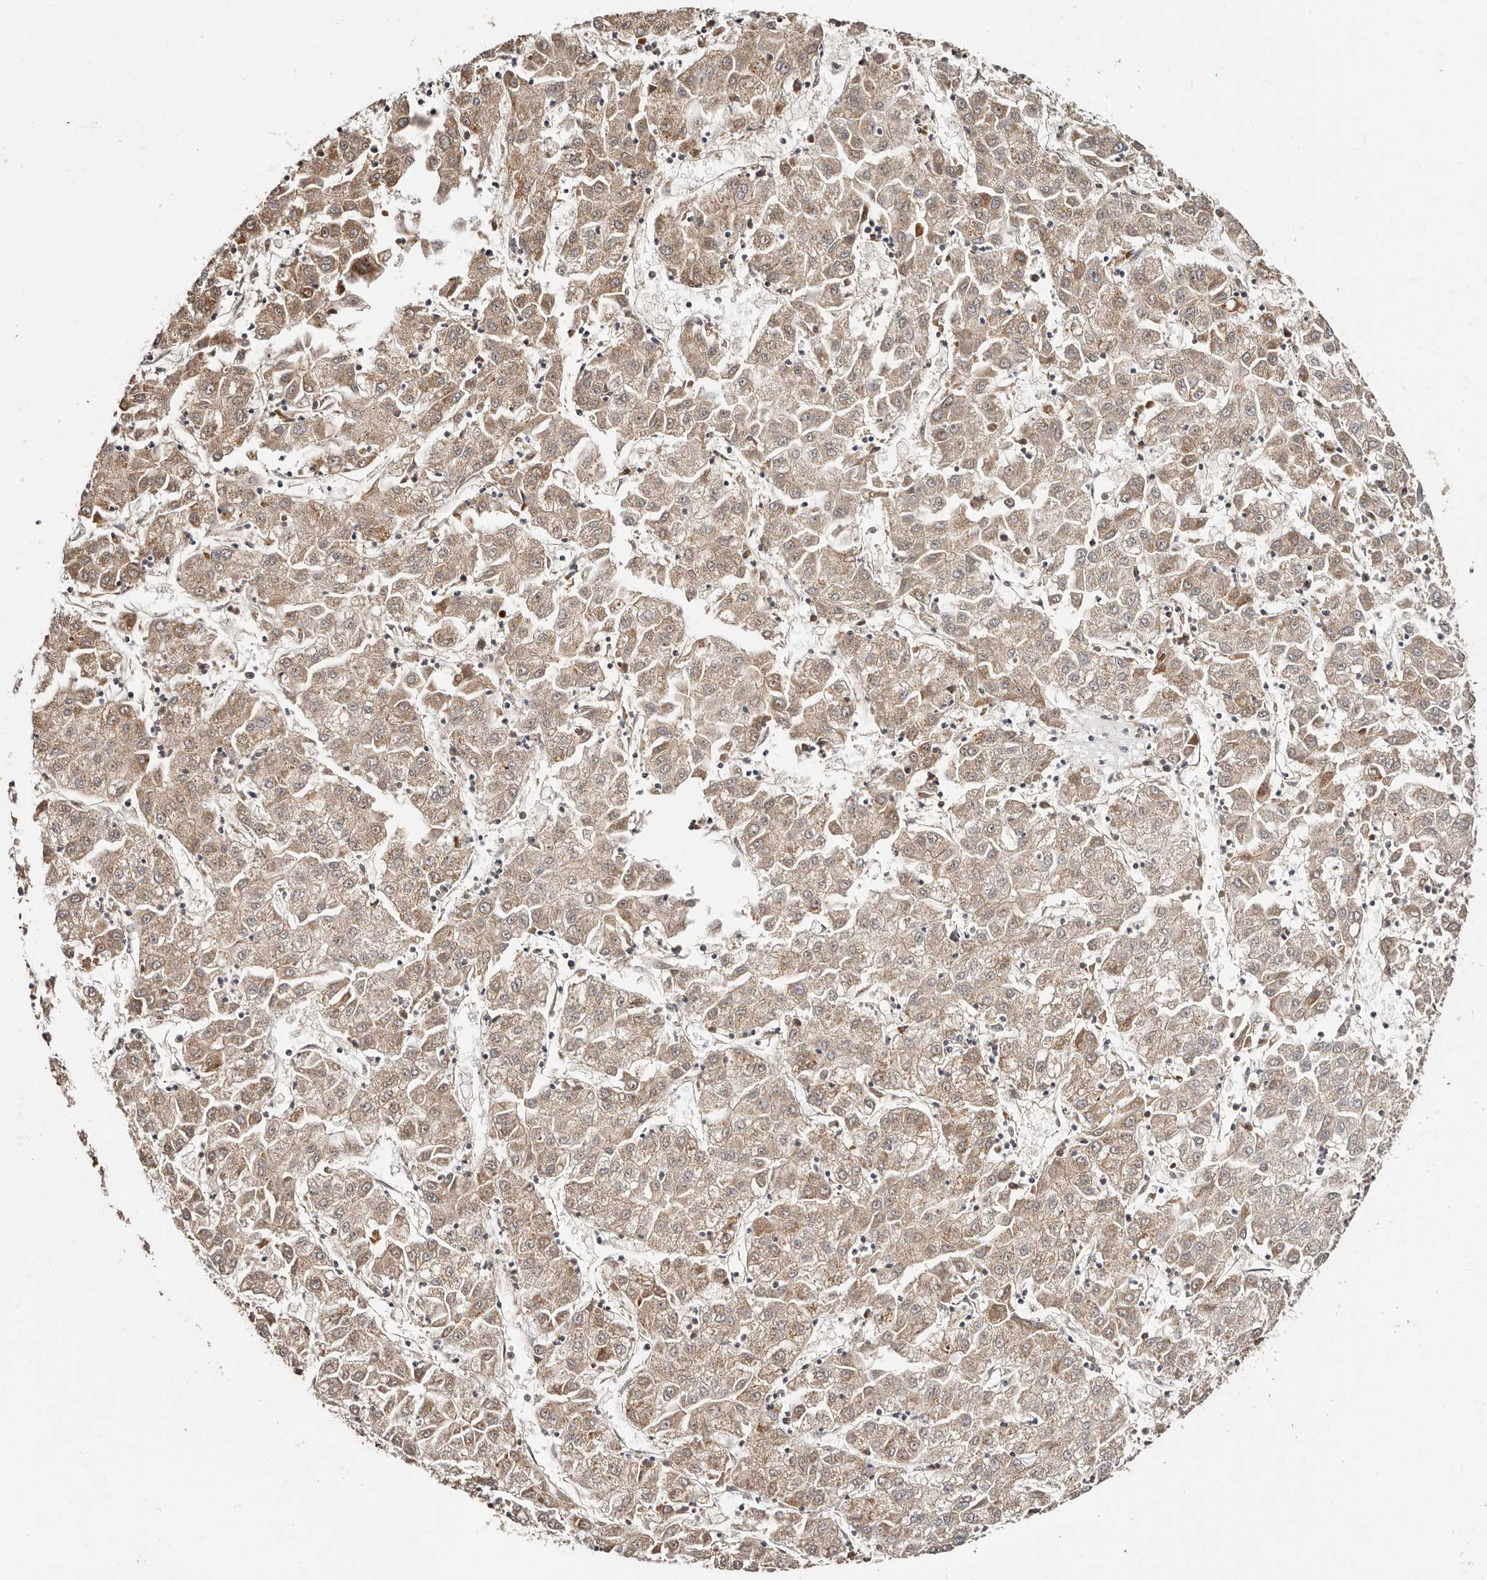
{"staining": {"intensity": "moderate", "quantity": ">75%", "location": "cytoplasmic/membranous"}, "tissue": "liver cancer", "cell_type": "Tumor cells", "image_type": "cancer", "snomed": [{"axis": "morphology", "description": "Carcinoma, Hepatocellular, NOS"}, {"axis": "topography", "description": "Liver"}], "caption": "IHC of human liver cancer exhibits medium levels of moderate cytoplasmic/membranous expression in approximately >75% of tumor cells. Using DAB (3,3'-diaminobenzidine) (brown) and hematoxylin (blue) stains, captured at high magnification using brightfield microscopy.", "gene": "APOL6", "patient": {"sex": "male", "age": 72}}